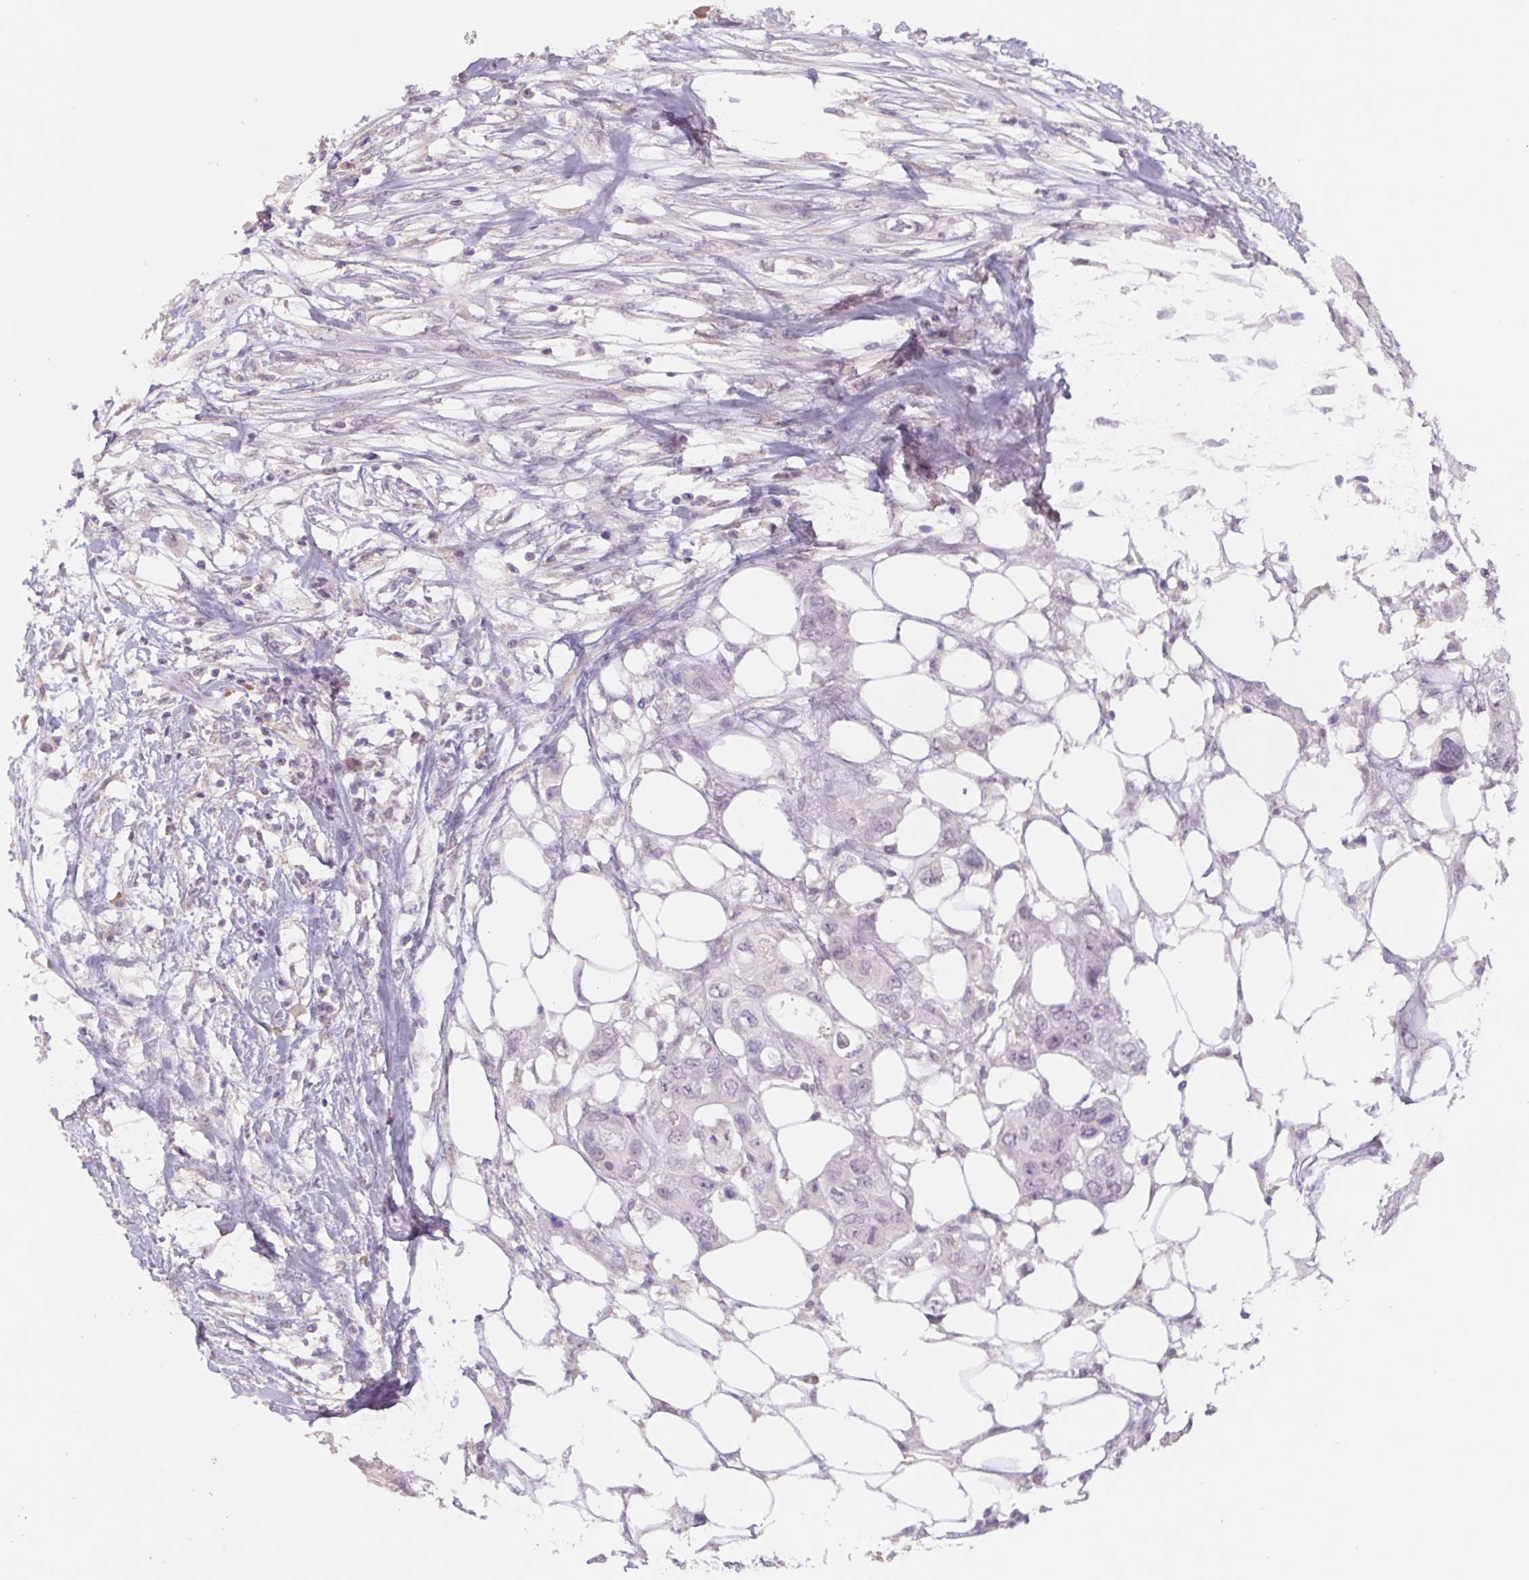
{"staining": {"intensity": "negative", "quantity": "none", "location": "none"}, "tissue": "pancreatic cancer", "cell_type": "Tumor cells", "image_type": "cancer", "snomed": [{"axis": "morphology", "description": "Adenocarcinoma, NOS"}, {"axis": "topography", "description": "Pancreas"}], "caption": "This is an immunohistochemistry (IHC) image of human pancreatic cancer. There is no positivity in tumor cells.", "gene": "PNMA8B", "patient": {"sex": "female", "age": 63}}